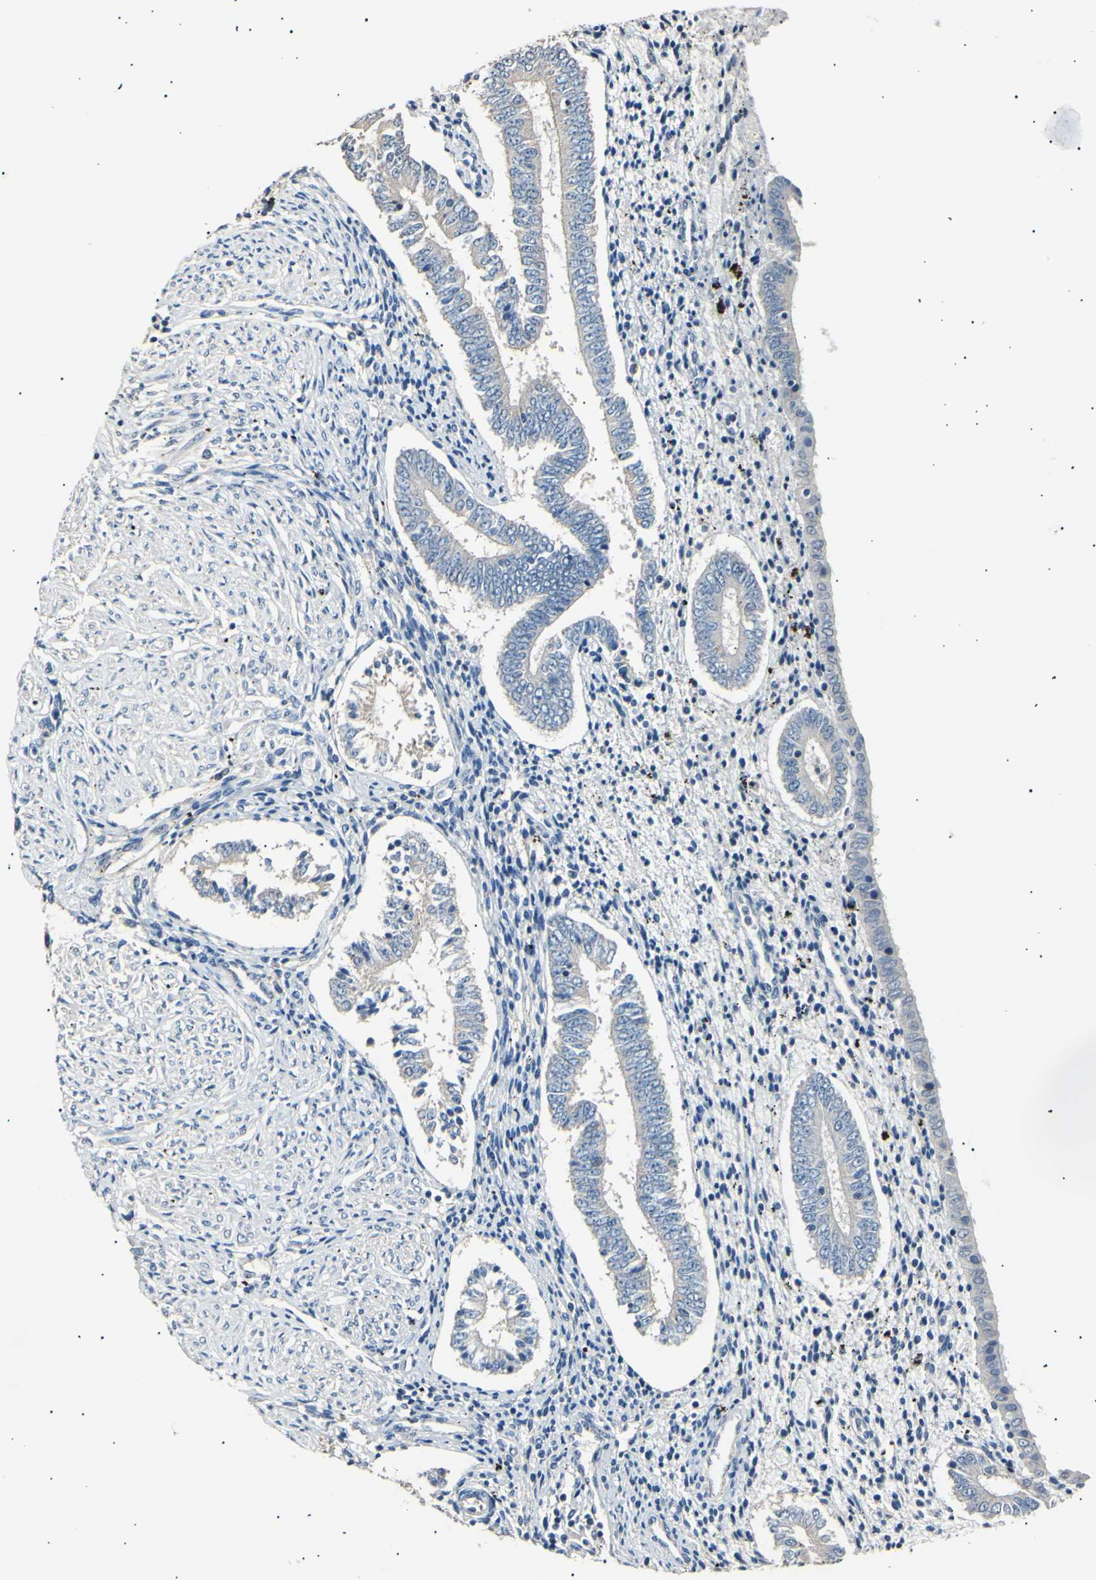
{"staining": {"intensity": "negative", "quantity": "none", "location": "none"}, "tissue": "endometrium", "cell_type": "Cells in endometrial stroma", "image_type": "normal", "snomed": [{"axis": "morphology", "description": "Normal tissue, NOS"}, {"axis": "topography", "description": "Endometrium"}], "caption": "A histopathology image of endometrium stained for a protein shows no brown staining in cells in endometrial stroma. (Stains: DAB immunohistochemistry with hematoxylin counter stain, Microscopy: brightfield microscopy at high magnification).", "gene": "LDLR", "patient": {"sex": "female", "age": 42}}